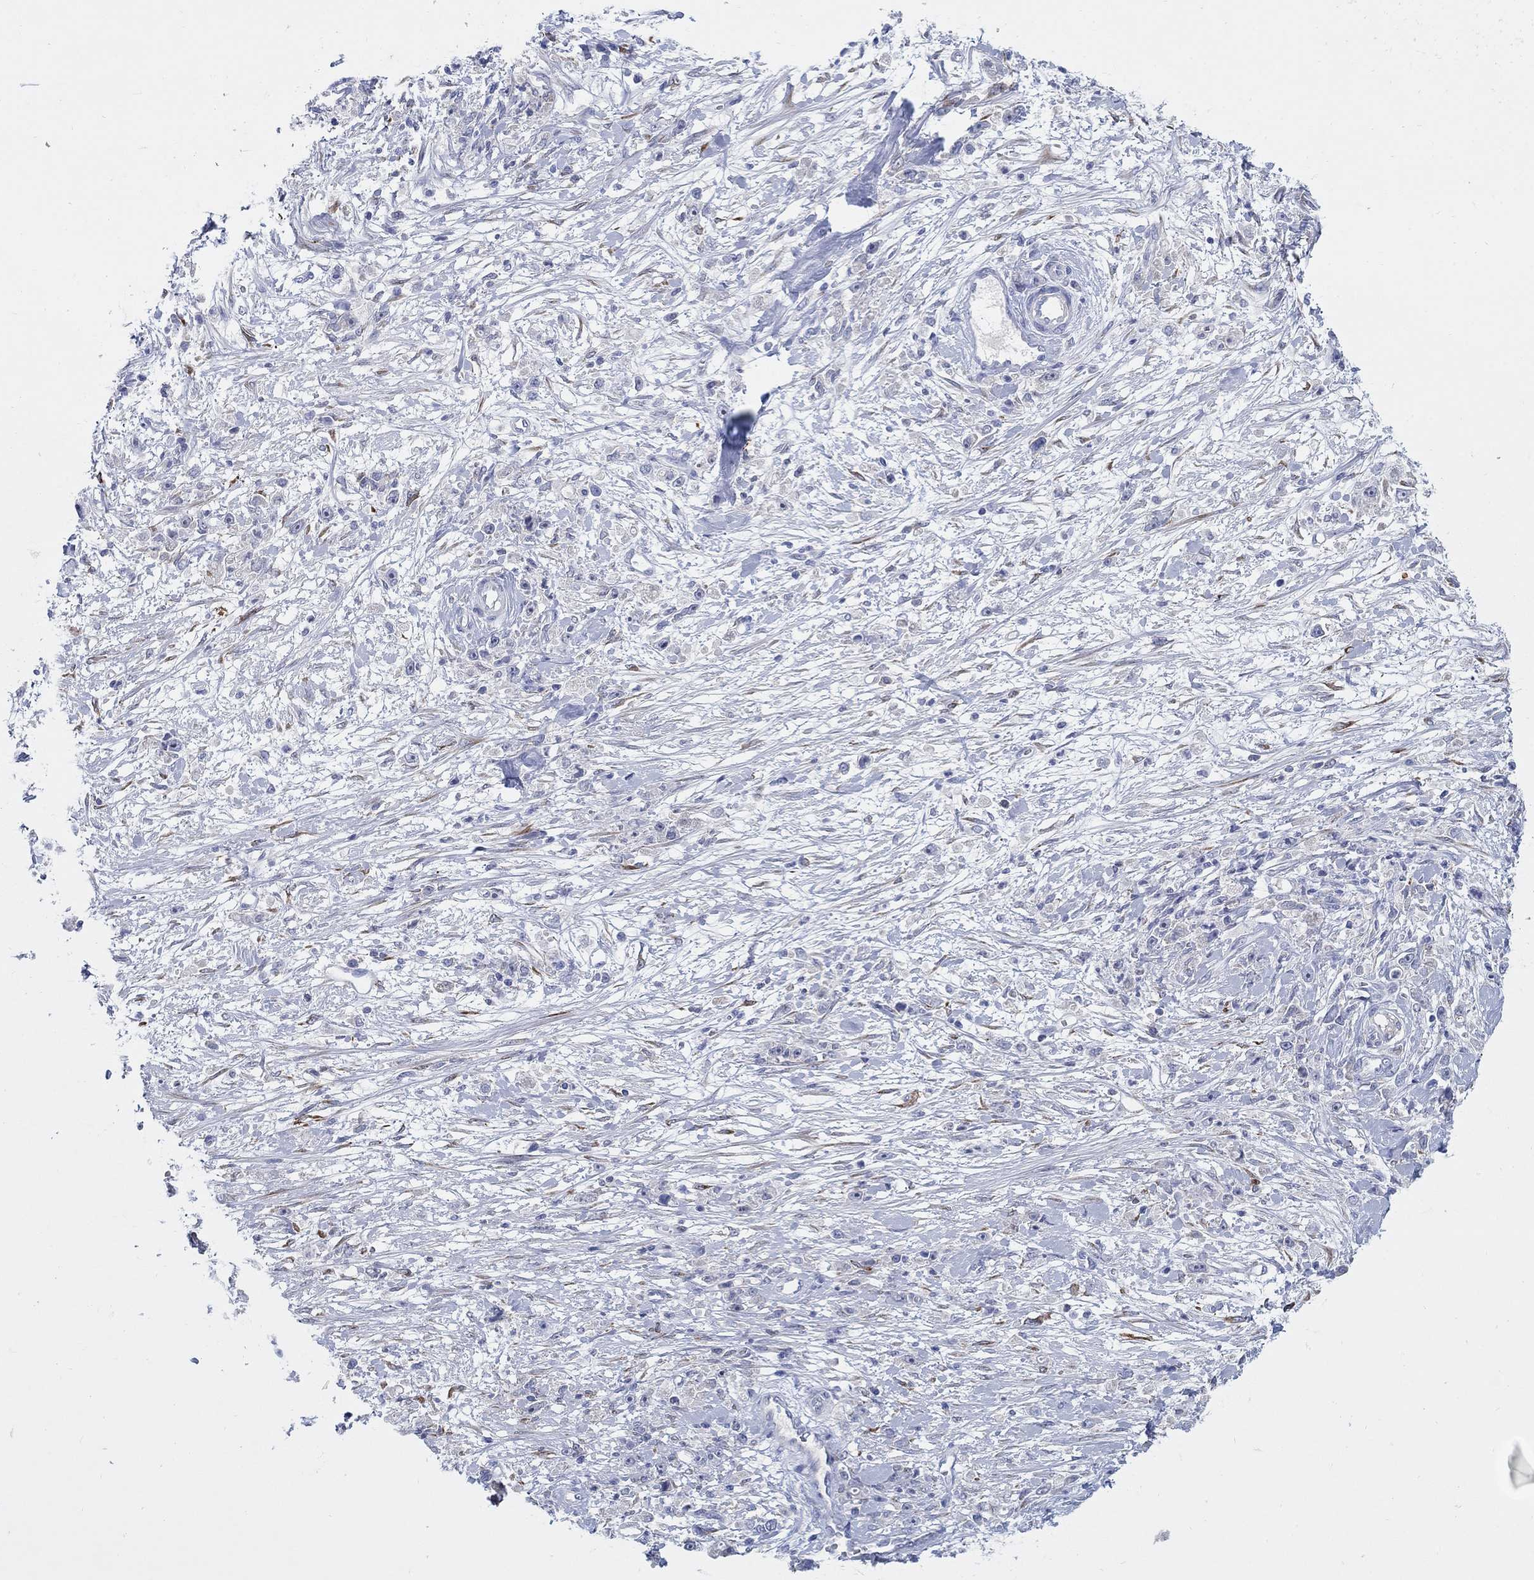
{"staining": {"intensity": "negative", "quantity": "none", "location": "none"}, "tissue": "stomach cancer", "cell_type": "Tumor cells", "image_type": "cancer", "snomed": [{"axis": "morphology", "description": "Adenocarcinoma, NOS"}, {"axis": "topography", "description": "Stomach"}], "caption": "This is an immunohistochemistry (IHC) histopathology image of stomach cancer (adenocarcinoma). There is no staining in tumor cells.", "gene": "REEP2", "patient": {"sex": "female", "age": 59}}